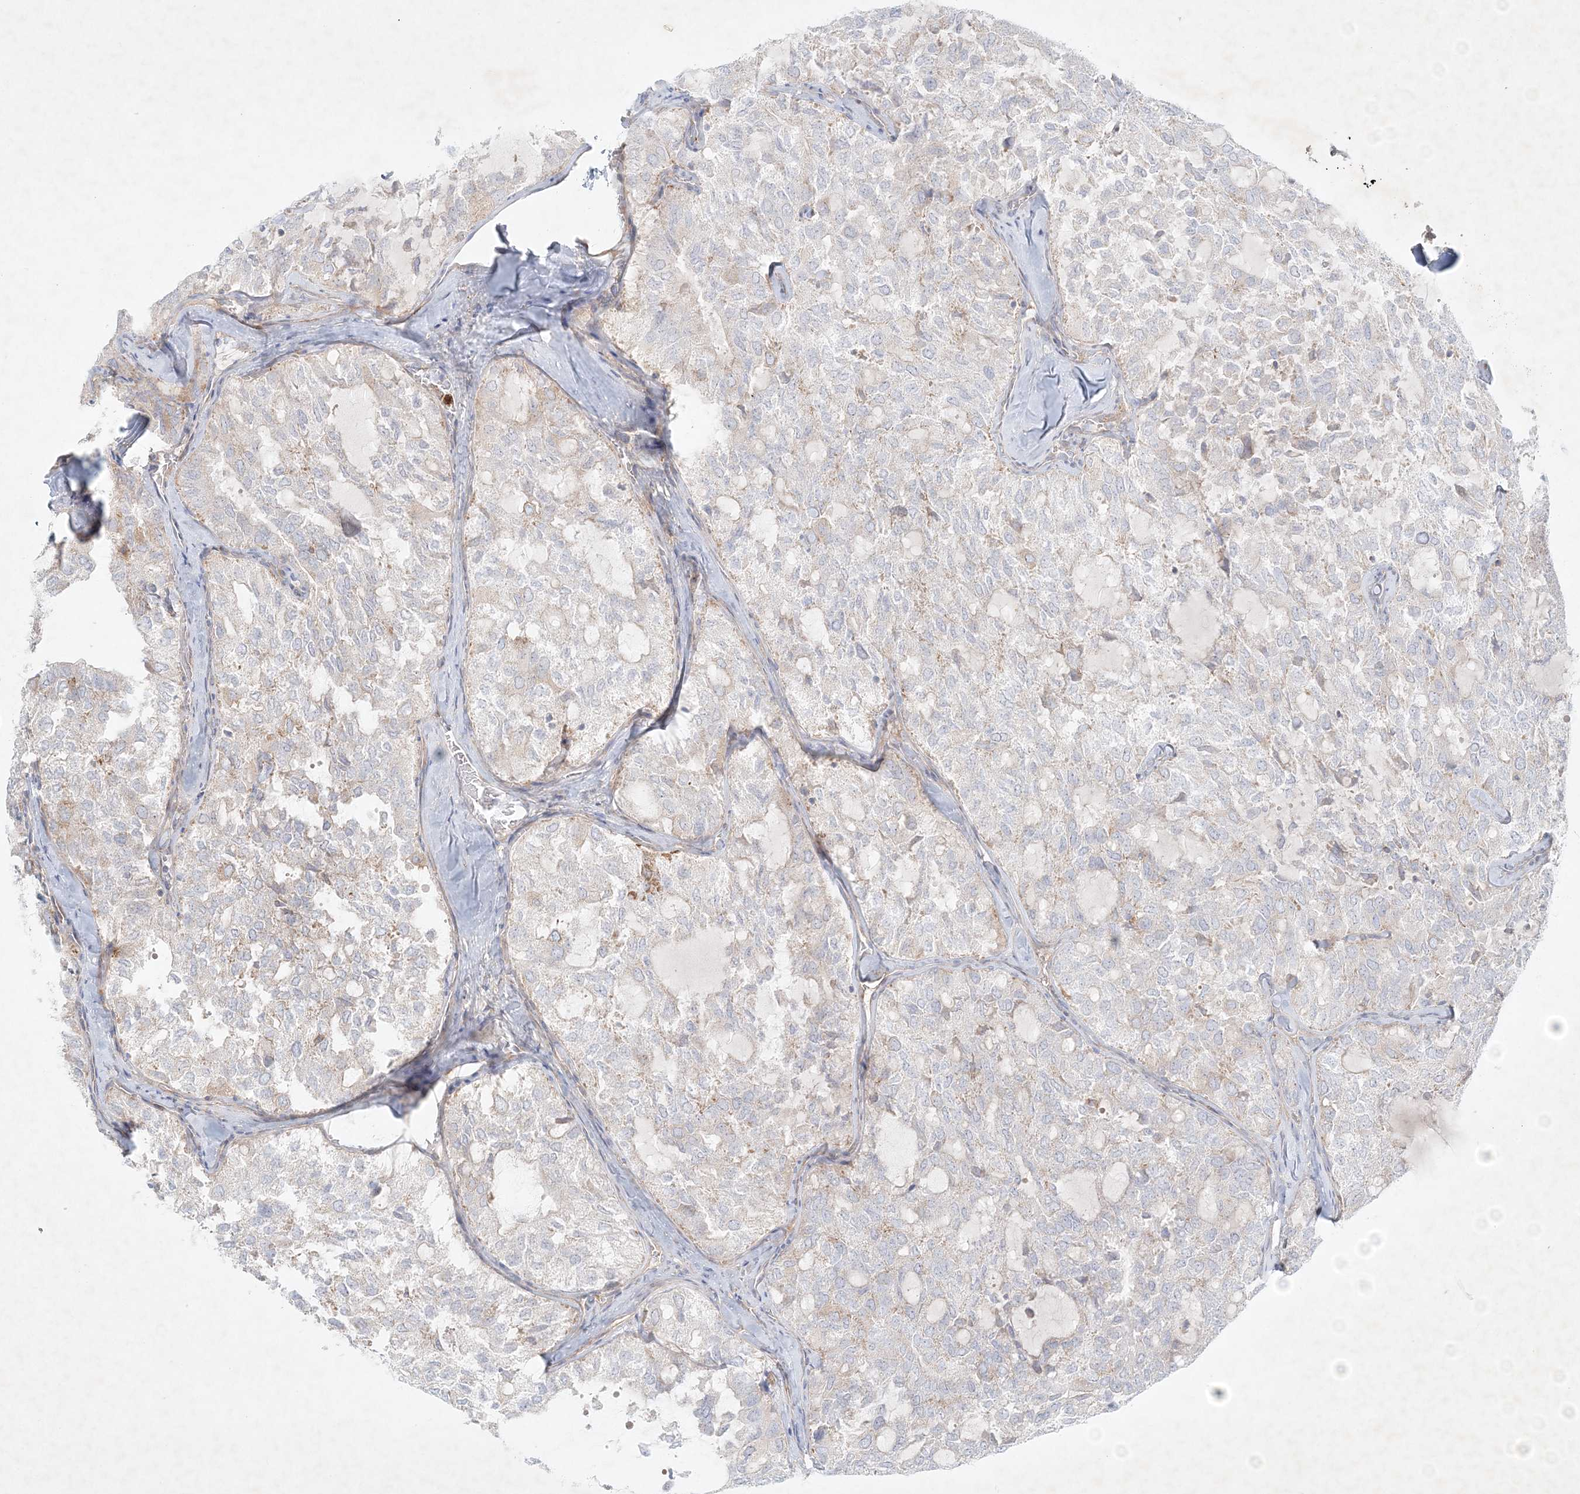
{"staining": {"intensity": "negative", "quantity": "none", "location": "none"}, "tissue": "thyroid cancer", "cell_type": "Tumor cells", "image_type": "cancer", "snomed": [{"axis": "morphology", "description": "Follicular adenoma carcinoma, NOS"}, {"axis": "topography", "description": "Thyroid gland"}], "caption": "IHC of human thyroid cancer (follicular adenoma carcinoma) reveals no positivity in tumor cells.", "gene": "STK11IP", "patient": {"sex": "male", "age": 75}}